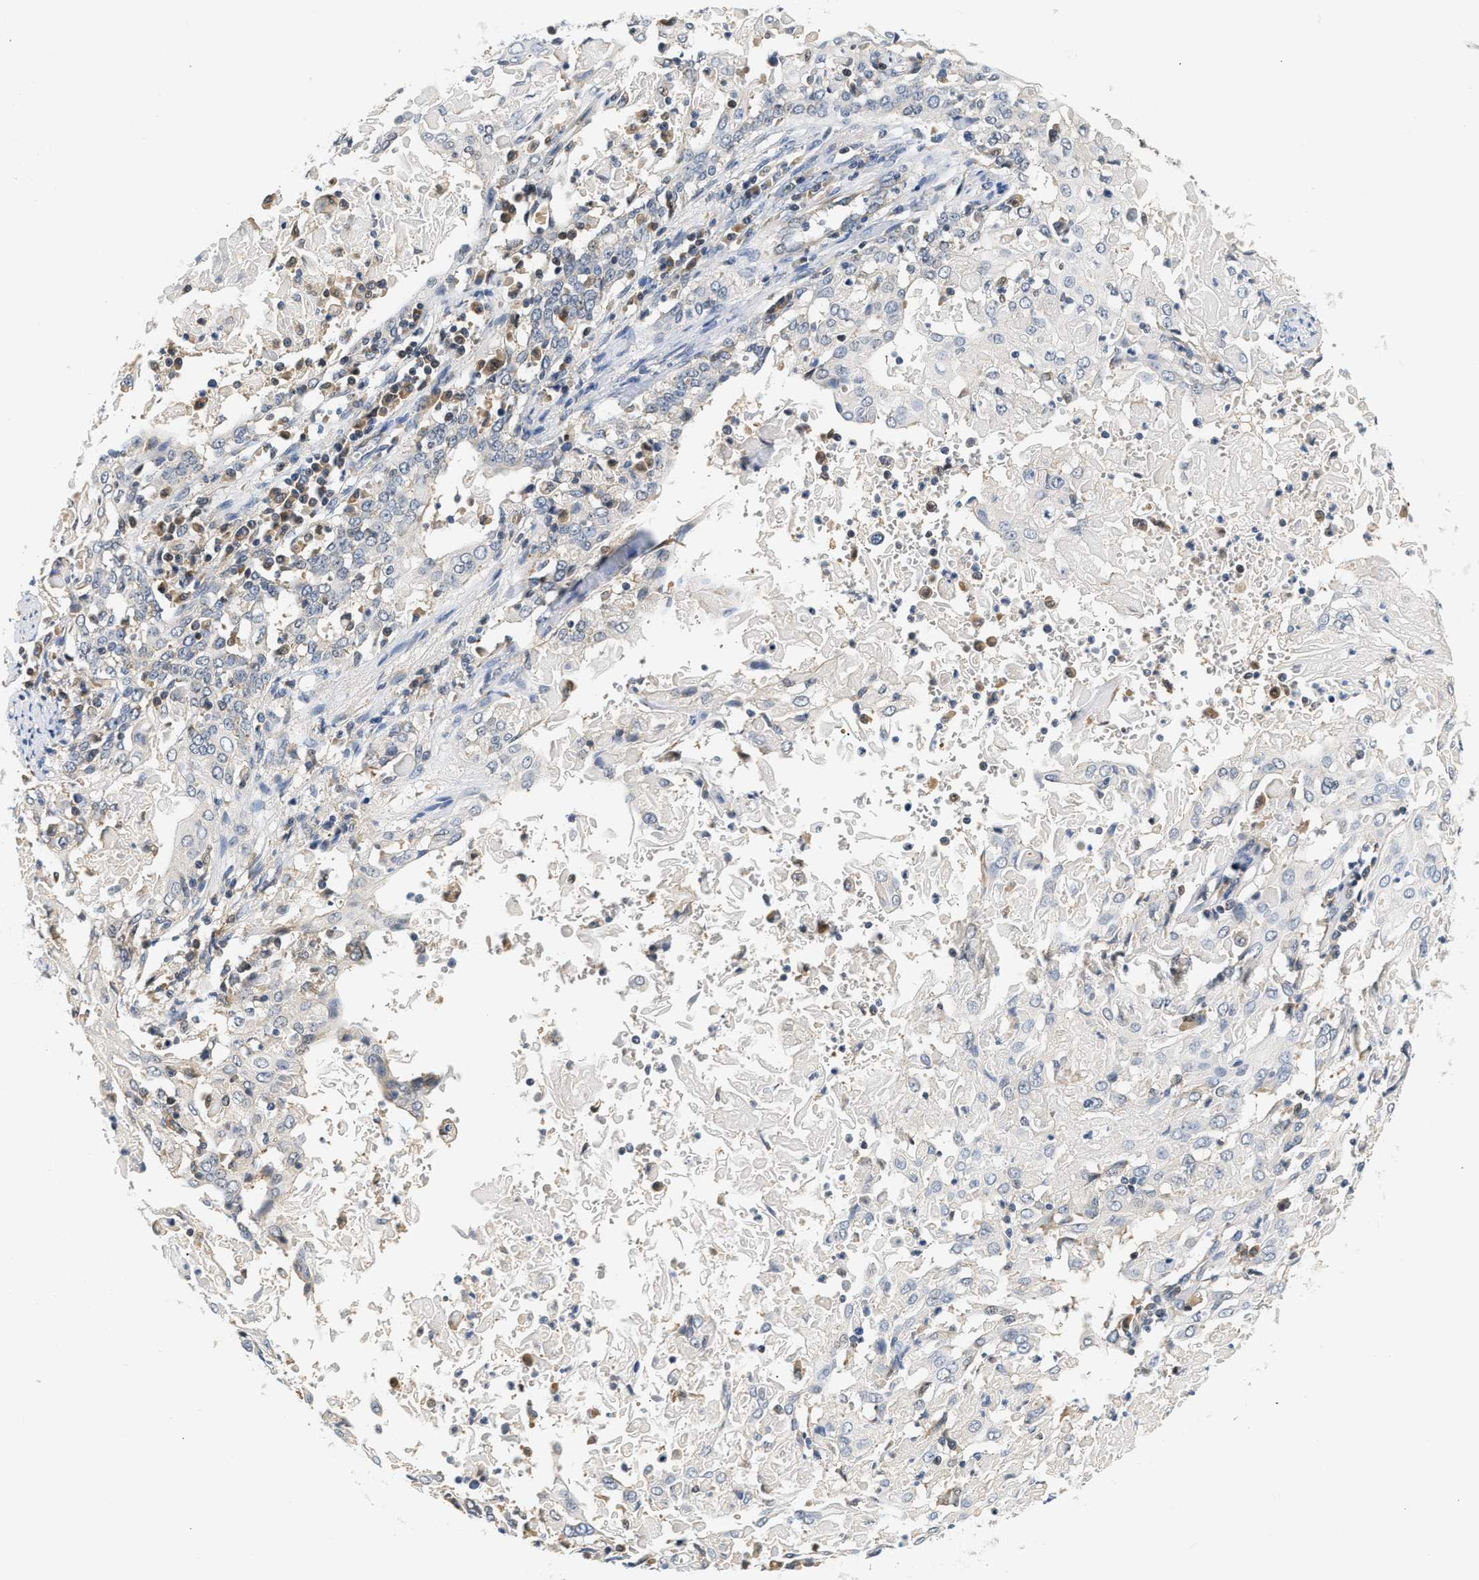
{"staining": {"intensity": "negative", "quantity": "none", "location": "none"}, "tissue": "cervical cancer", "cell_type": "Tumor cells", "image_type": "cancer", "snomed": [{"axis": "morphology", "description": "Squamous cell carcinoma, NOS"}, {"axis": "topography", "description": "Cervix"}], "caption": "Immunohistochemistry photomicrograph of human cervical cancer stained for a protein (brown), which displays no expression in tumor cells.", "gene": "TNIP2", "patient": {"sex": "female", "age": 39}}